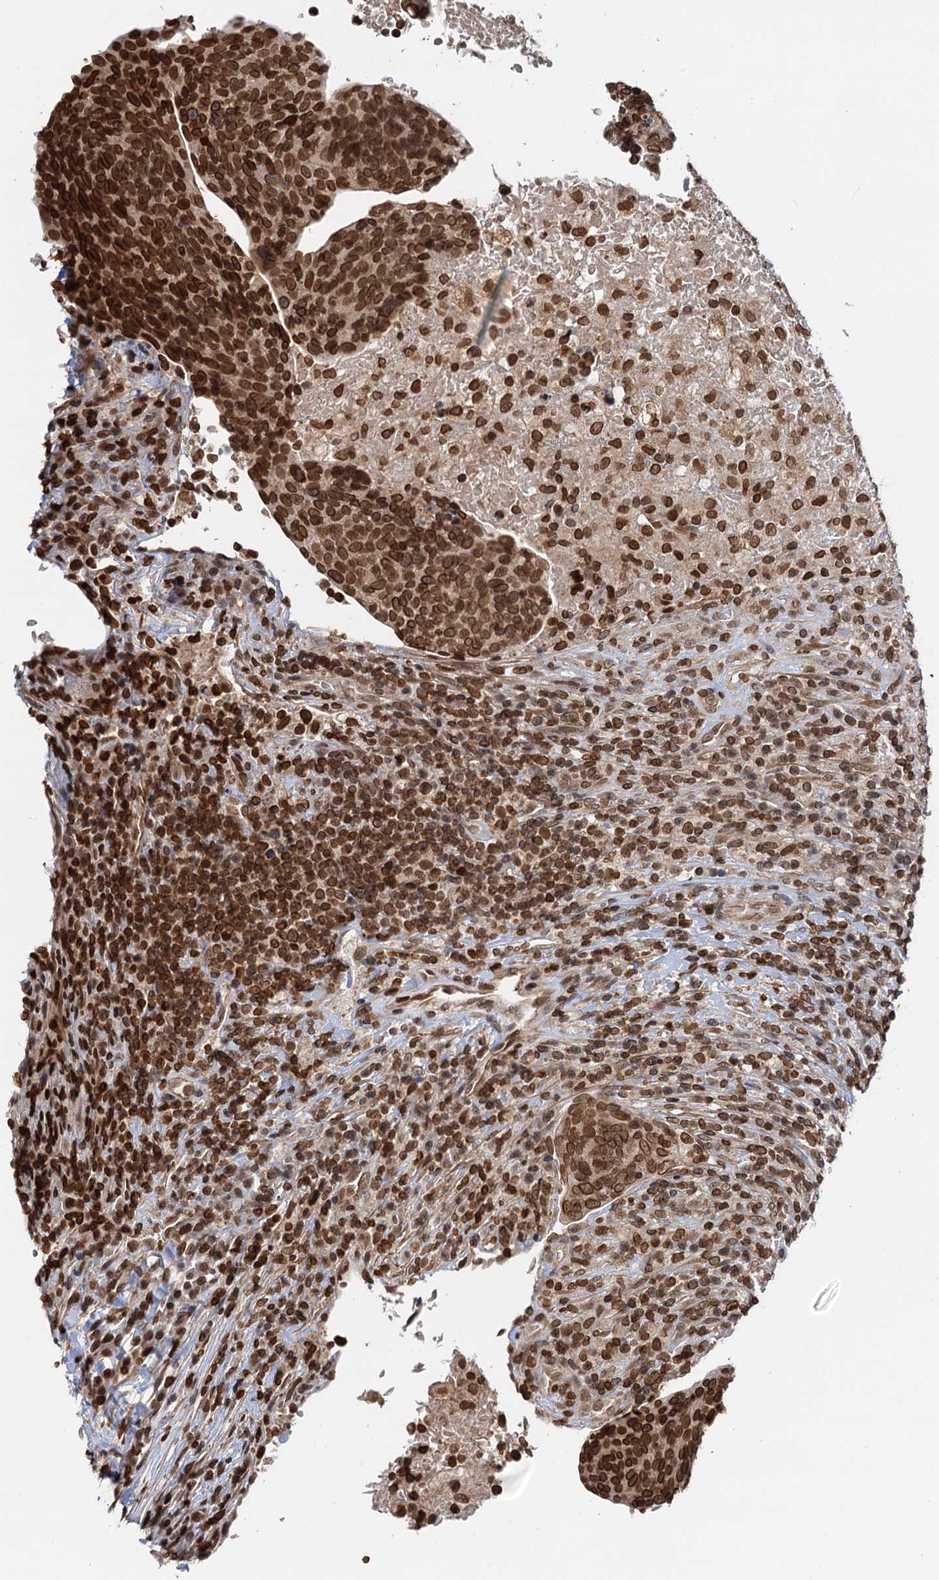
{"staining": {"intensity": "moderate", "quantity": ">75%", "location": "nuclear"}, "tissue": "head and neck cancer", "cell_type": "Tumor cells", "image_type": "cancer", "snomed": [{"axis": "morphology", "description": "Squamous cell carcinoma, NOS"}, {"axis": "morphology", "description": "Squamous cell carcinoma, metastatic, NOS"}, {"axis": "topography", "description": "Lymph node"}, {"axis": "topography", "description": "Head-Neck"}], "caption": "Human head and neck cancer stained for a protein (brown) displays moderate nuclear positive expression in approximately >75% of tumor cells.", "gene": "ZC3H13", "patient": {"sex": "male", "age": 62}}